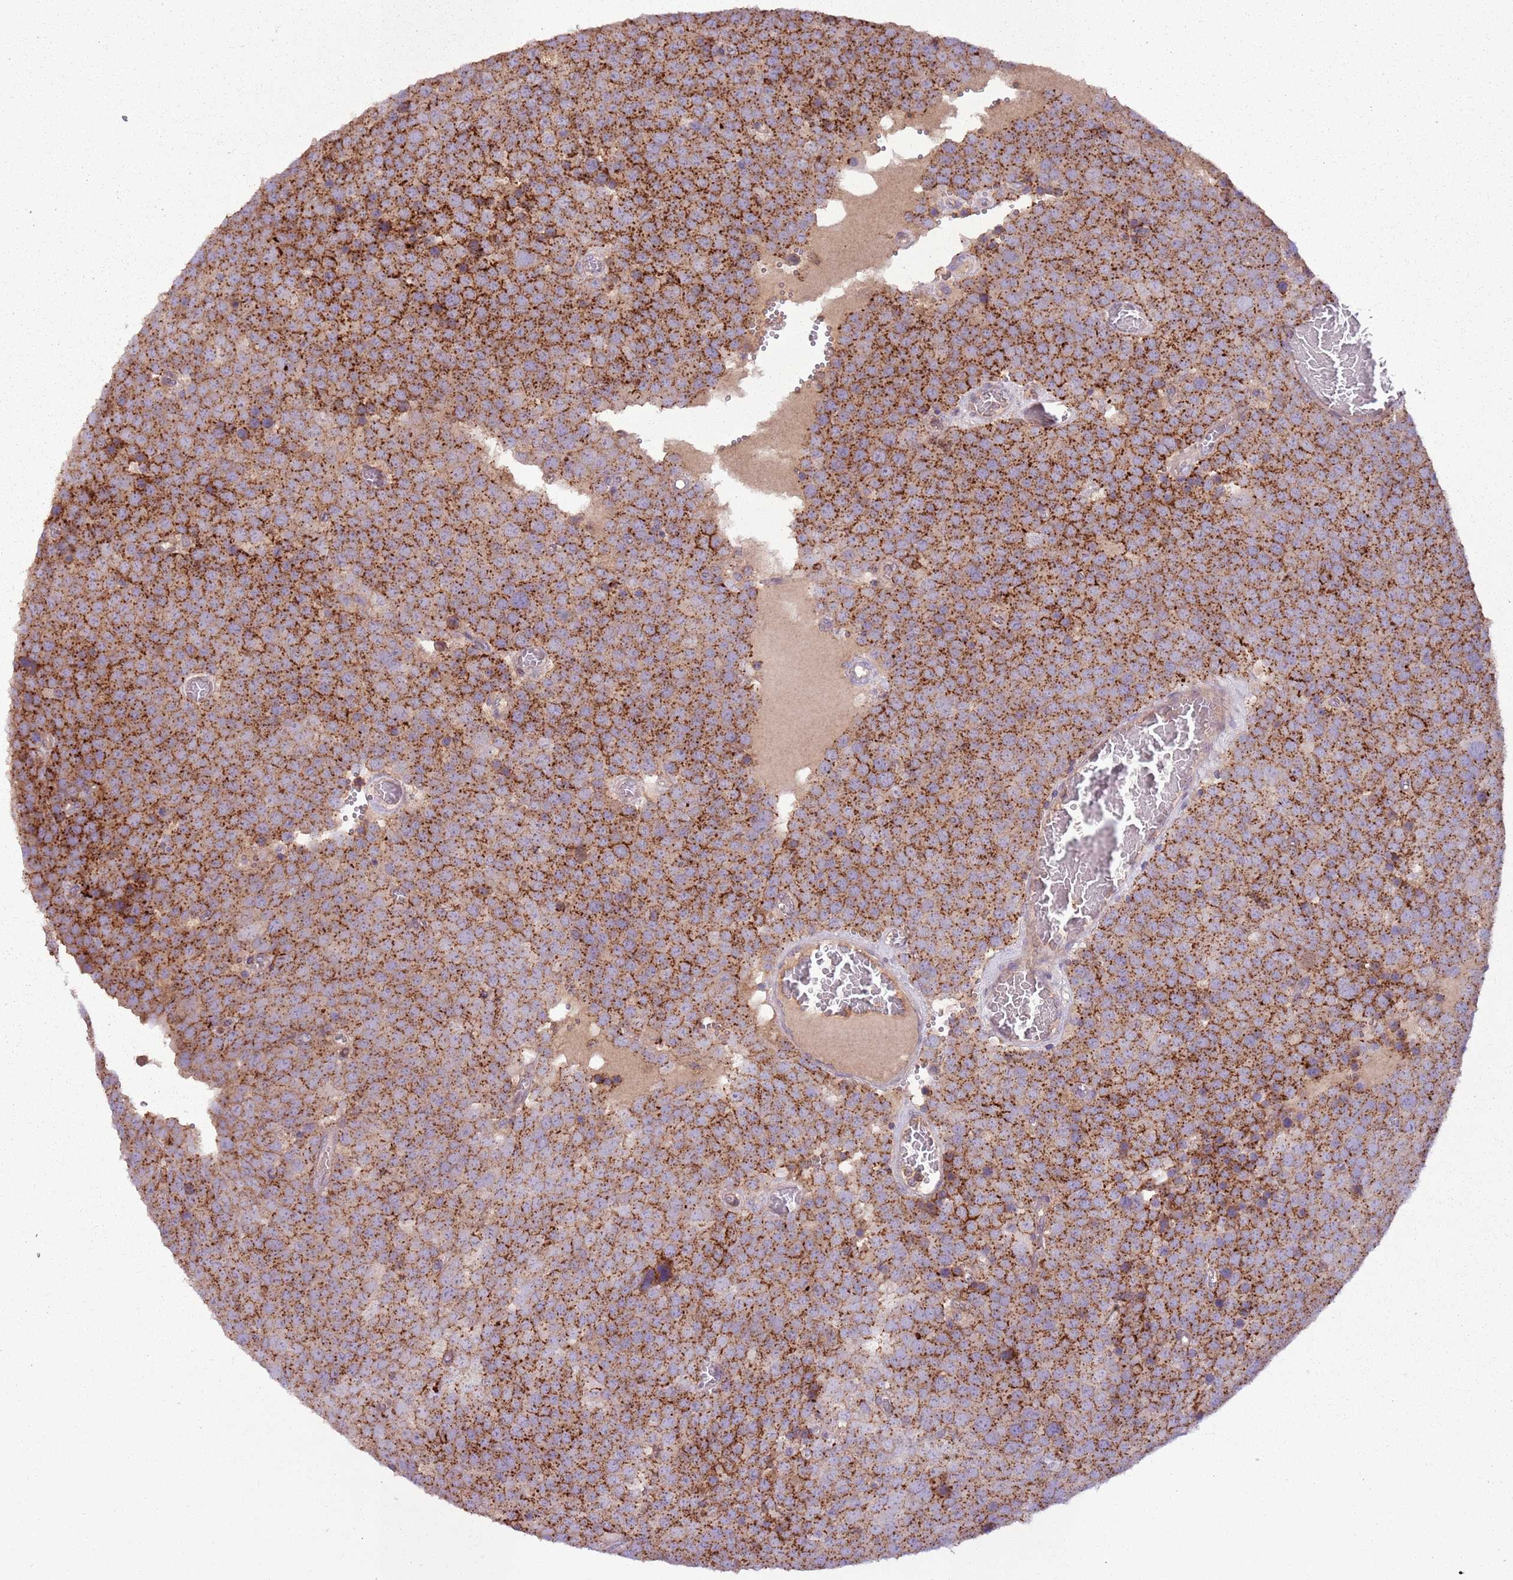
{"staining": {"intensity": "strong", "quantity": ">75%", "location": "cytoplasmic/membranous"}, "tissue": "testis cancer", "cell_type": "Tumor cells", "image_type": "cancer", "snomed": [{"axis": "morphology", "description": "Normal tissue, NOS"}, {"axis": "morphology", "description": "Seminoma, NOS"}, {"axis": "topography", "description": "Testis"}], "caption": "Brown immunohistochemical staining in testis seminoma exhibits strong cytoplasmic/membranous expression in about >75% of tumor cells.", "gene": "ANKRD24", "patient": {"sex": "male", "age": 71}}